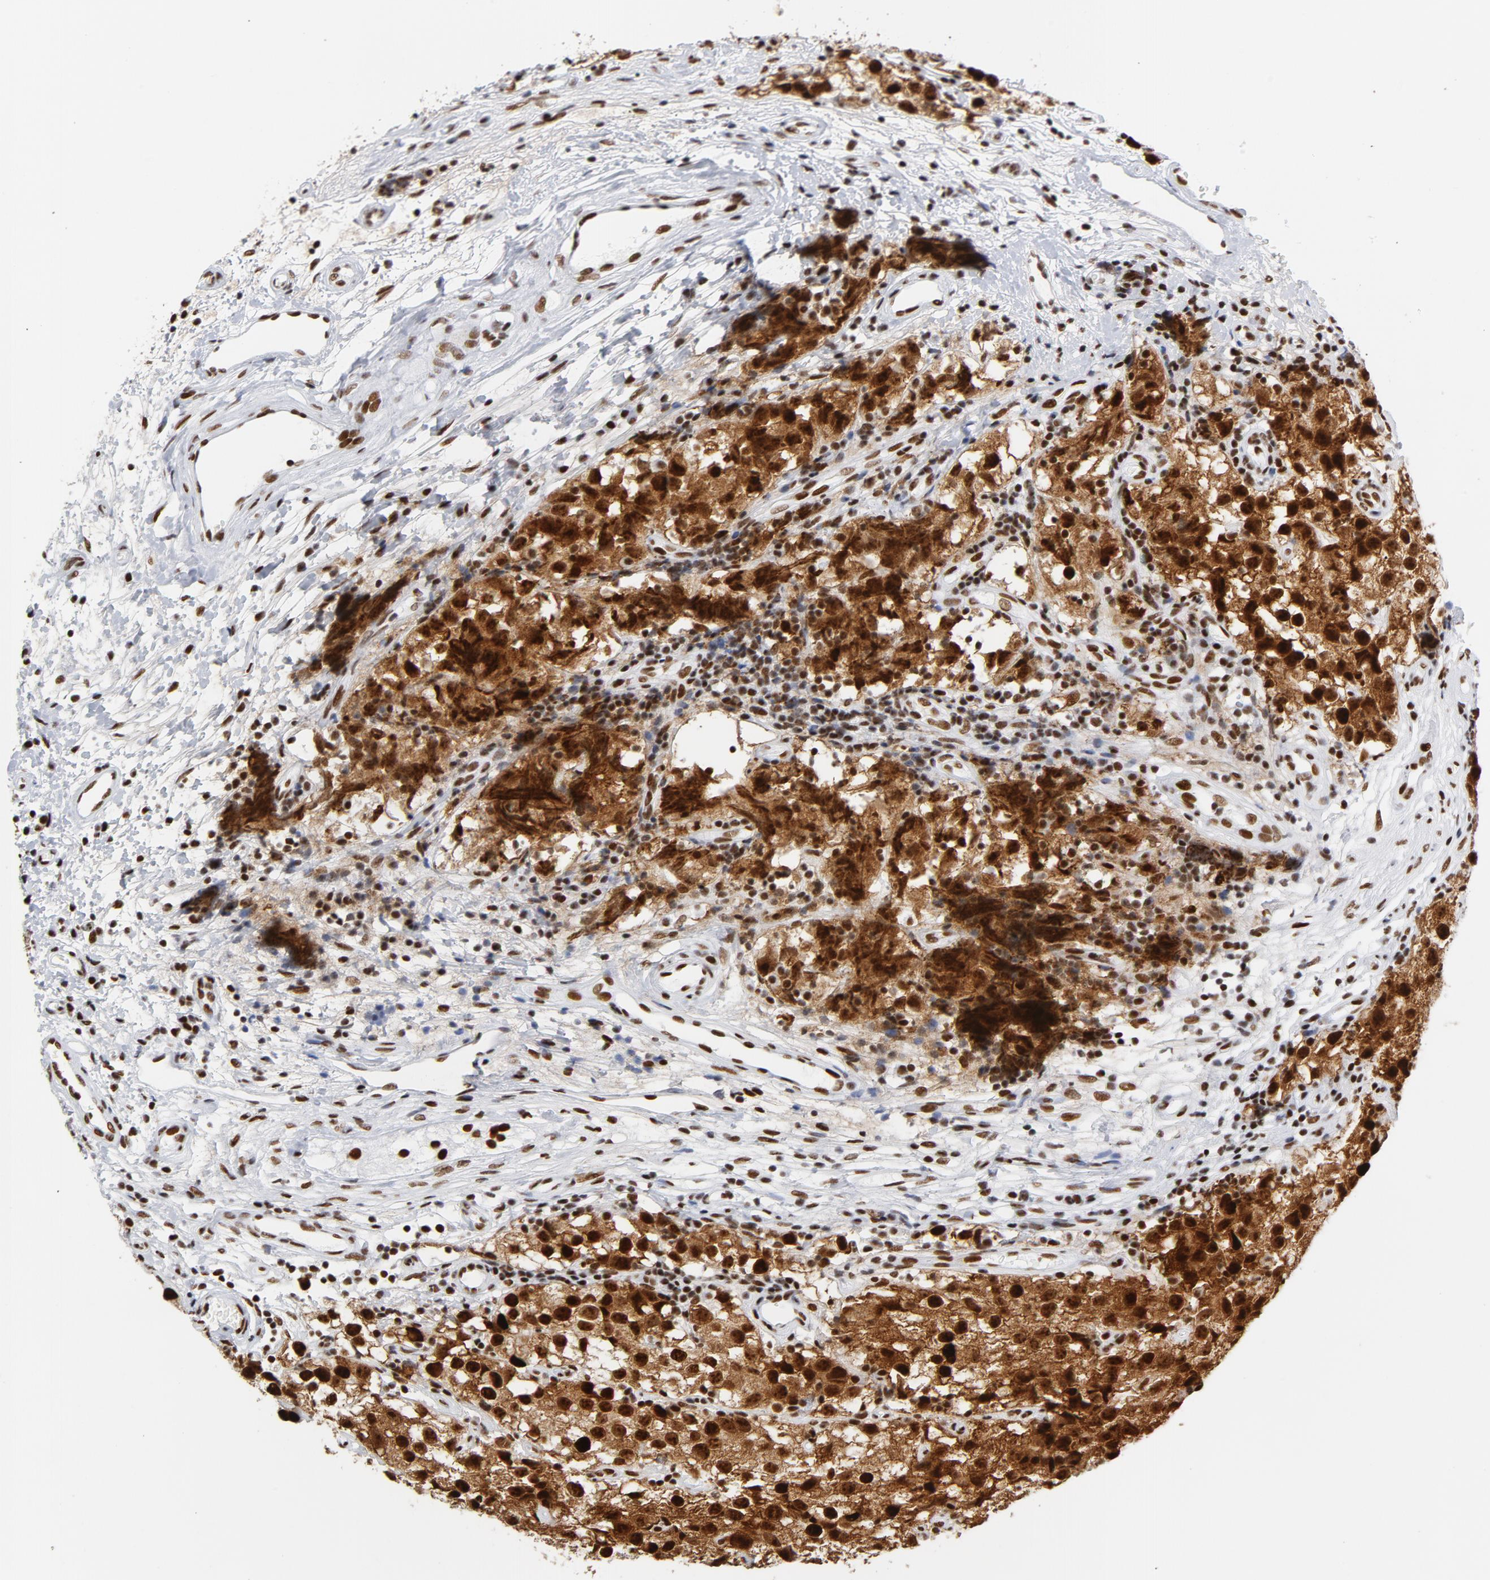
{"staining": {"intensity": "strong", "quantity": ">75%", "location": "cytoplasmic/membranous,nuclear"}, "tissue": "testis cancer", "cell_type": "Tumor cells", "image_type": "cancer", "snomed": [{"axis": "morphology", "description": "Seminoma, NOS"}, {"axis": "topography", "description": "Testis"}], "caption": "Immunohistochemical staining of seminoma (testis) exhibits high levels of strong cytoplasmic/membranous and nuclear positivity in about >75% of tumor cells. The protein of interest is stained brown, and the nuclei are stained in blue (DAB (3,3'-diaminobenzidine) IHC with brightfield microscopy, high magnification).", "gene": "XRCC5", "patient": {"sex": "male", "age": 39}}